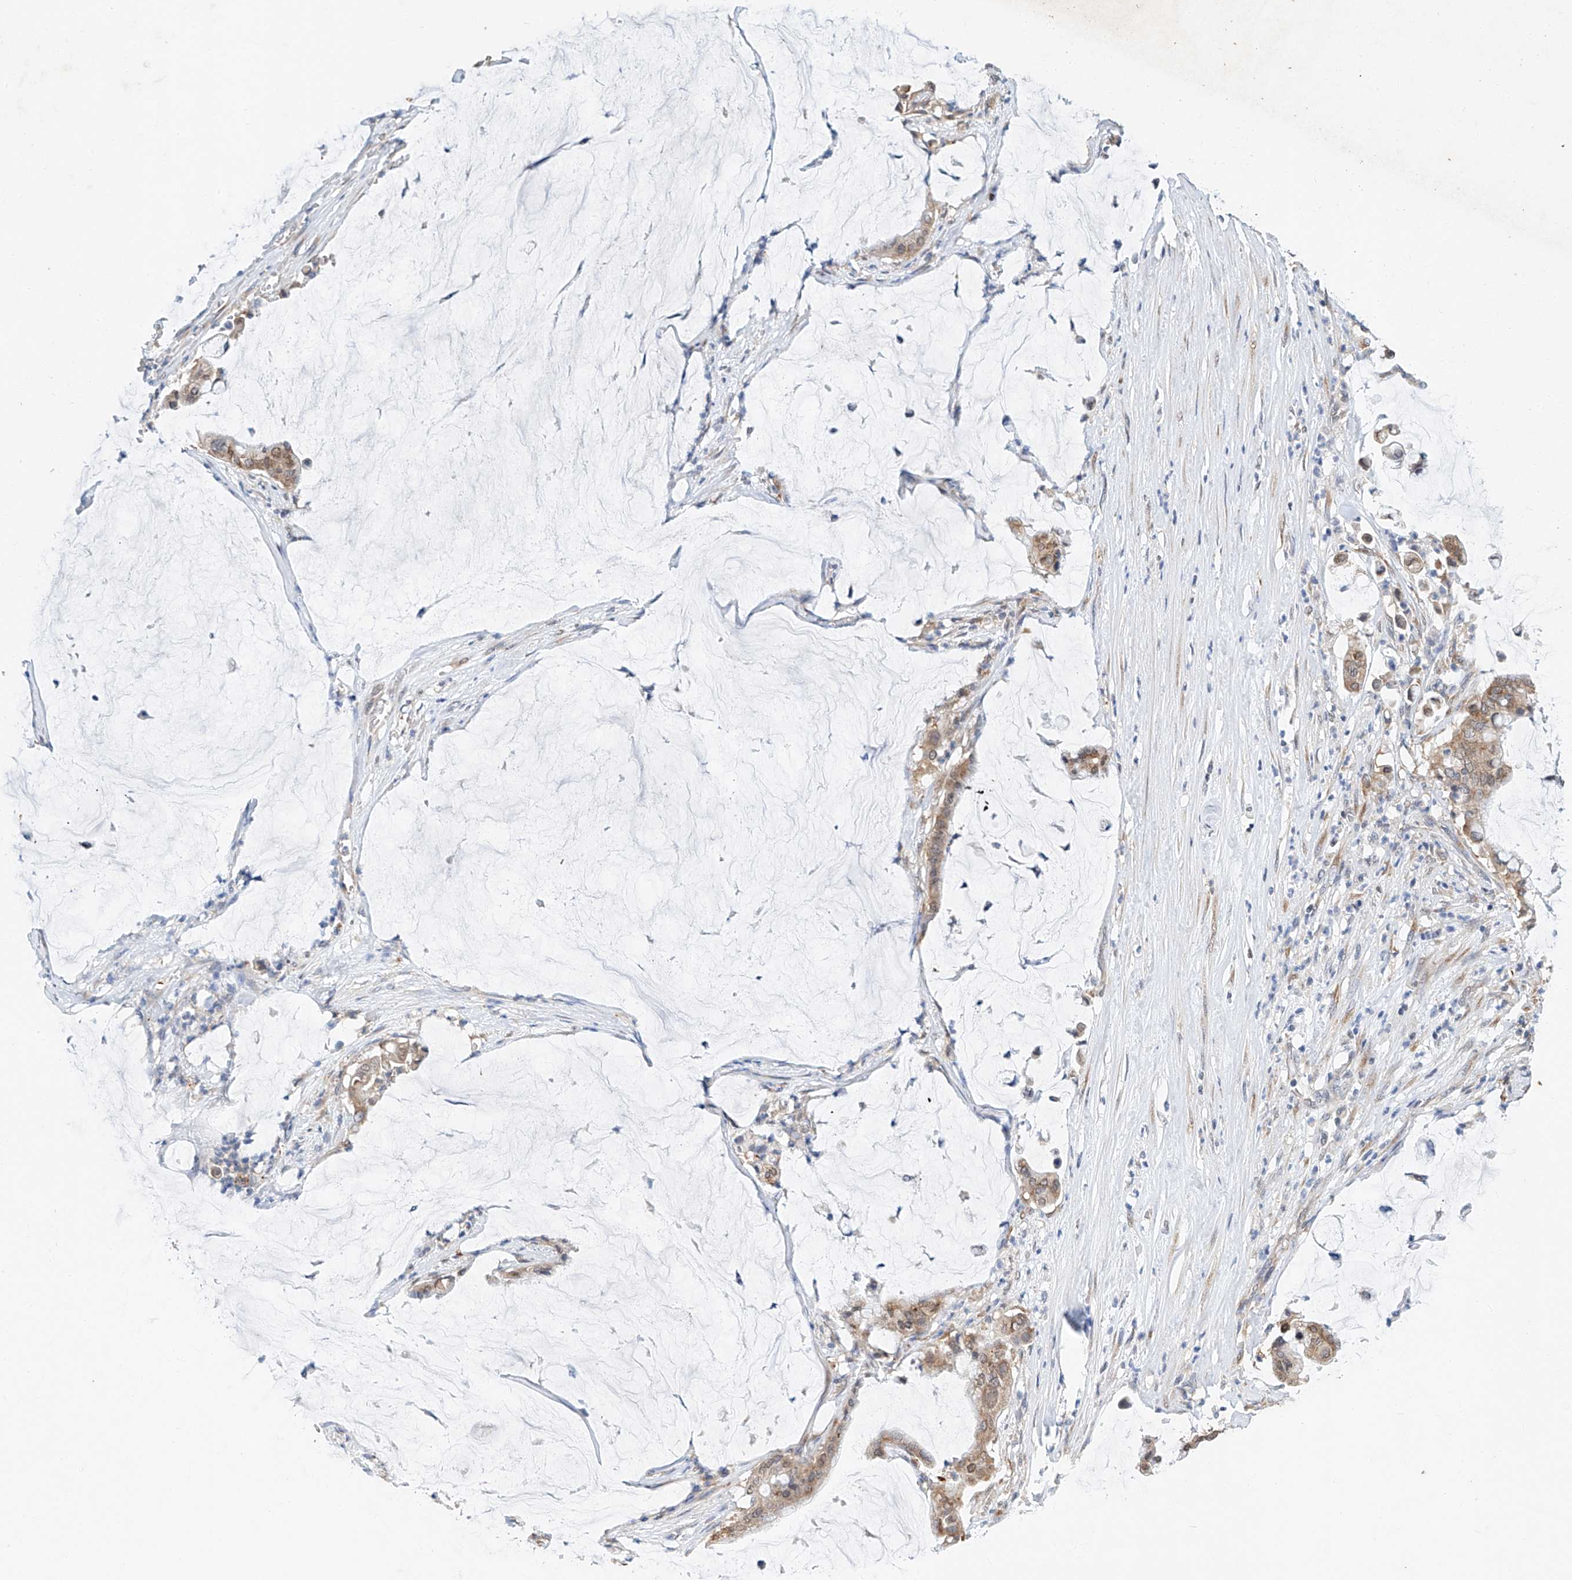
{"staining": {"intensity": "weak", "quantity": ">75%", "location": "cytoplasmic/membranous"}, "tissue": "pancreatic cancer", "cell_type": "Tumor cells", "image_type": "cancer", "snomed": [{"axis": "morphology", "description": "Adenocarcinoma, NOS"}, {"axis": "topography", "description": "Pancreas"}], "caption": "This is an image of immunohistochemistry staining of pancreatic cancer (adenocarcinoma), which shows weak expression in the cytoplasmic/membranous of tumor cells.", "gene": "CTDP1", "patient": {"sex": "male", "age": 41}}